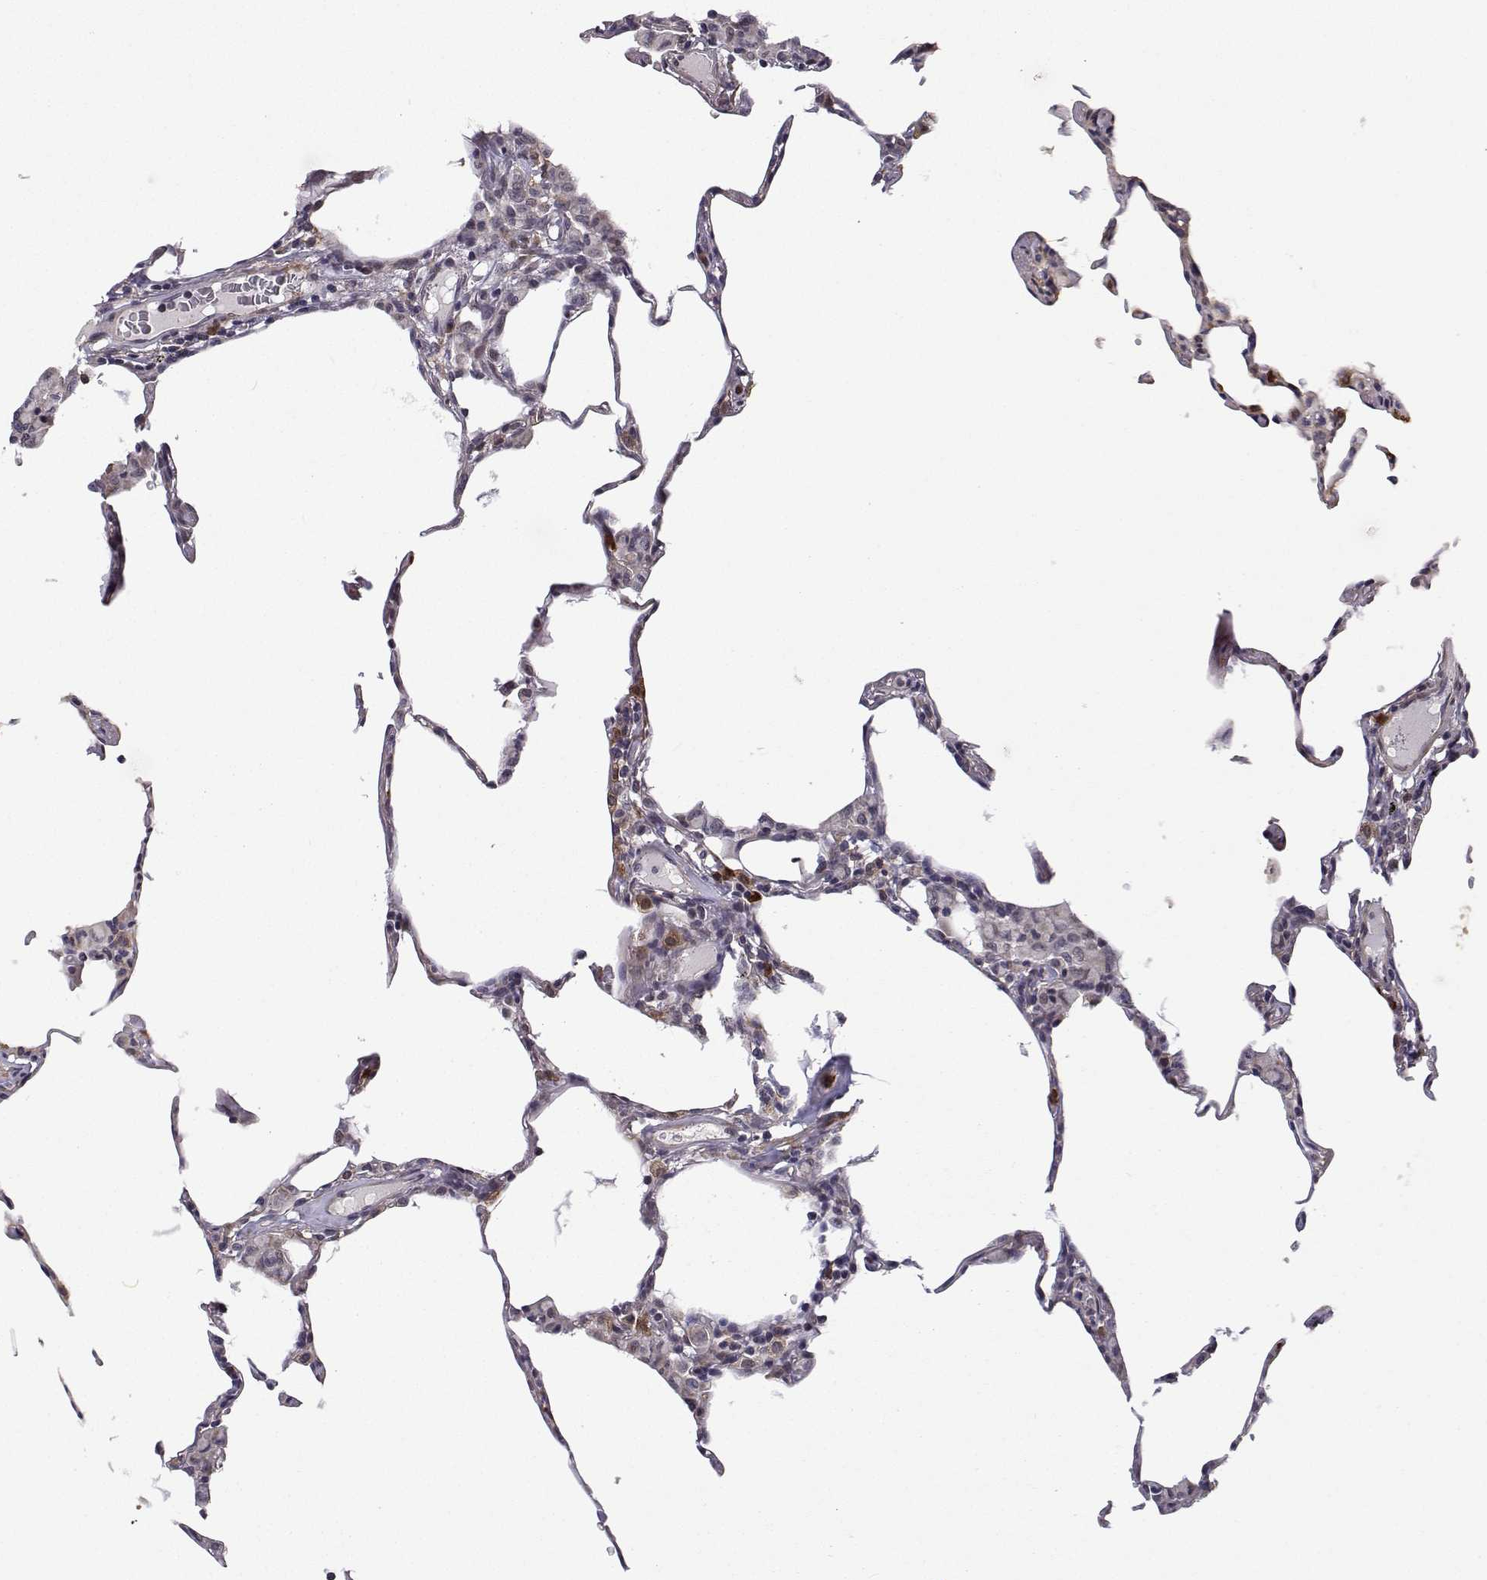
{"staining": {"intensity": "negative", "quantity": "none", "location": "none"}, "tissue": "lung", "cell_type": "Alveolar cells", "image_type": "normal", "snomed": [{"axis": "morphology", "description": "Normal tissue, NOS"}, {"axis": "topography", "description": "Lung"}], "caption": "Protein analysis of unremarkable lung displays no significant positivity in alveolar cells. Brightfield microscopy of immunohistochemistry stained with DAB (3,3'-diaminobenzidine) (brown) and hematoxylin (blue), captured at high magnification.", "gene": "PHGDH", "patient": {"sex": "female", "age": 57}}